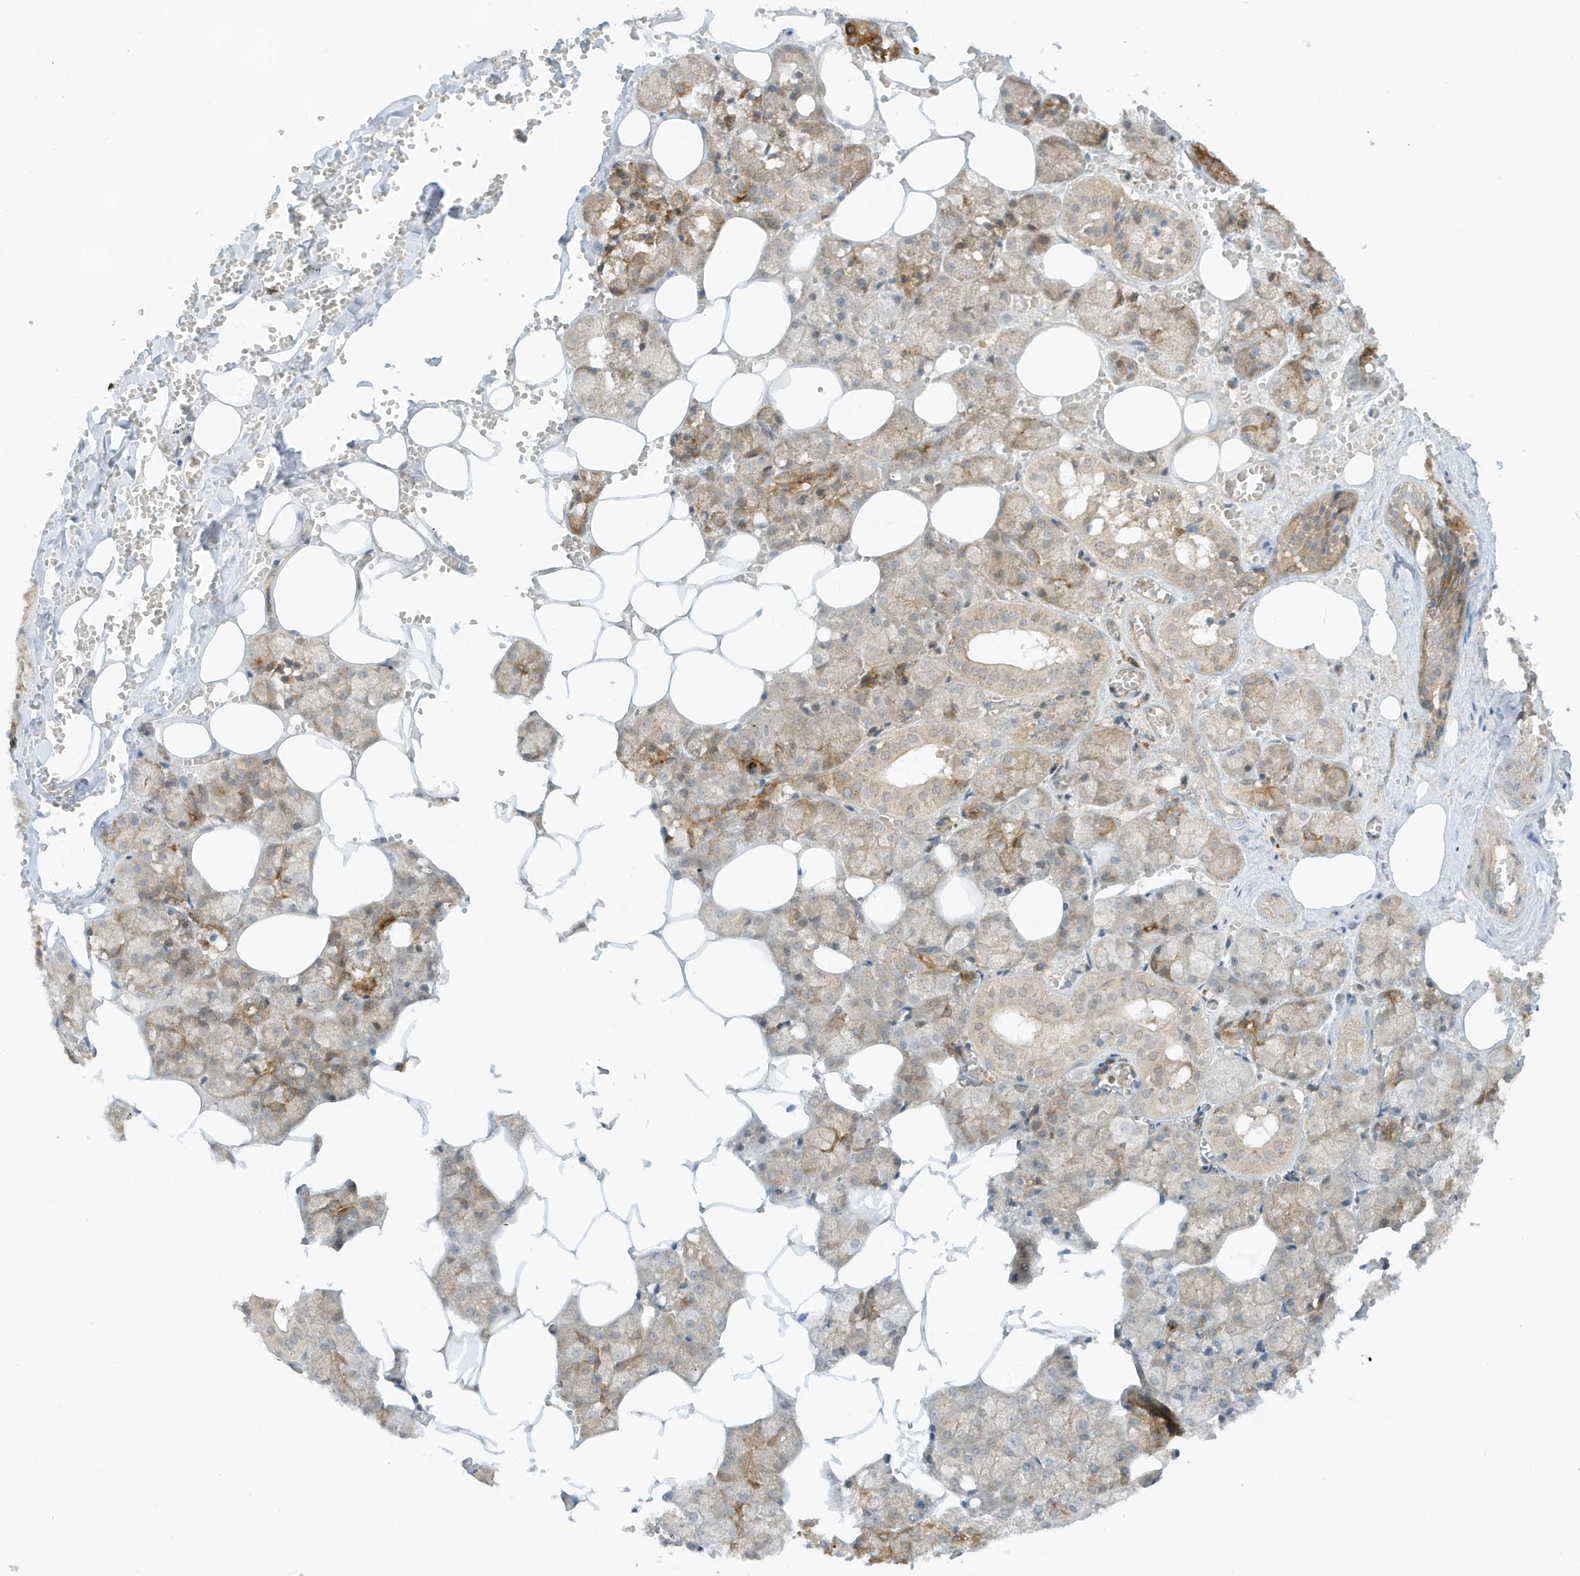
{"staining": {"intensity": "moderate", "quantity": ">75%", "location": "cytoplasmic/membranous"}, "tissue": "salivary gland", "cell_type": "Glandular cells", "image_type": "normal", "snomed": [{"axis": "morphology", "description": "Normal tissue, NOS"}, {"axis": "topography", "description": "Salivary gland"}], "caption": "A brown stain shows moderate cytoplasmic/membranous staining of a protein in glandular cells of benign human salivary gland.", "gene": "SCARF2", "patient": {"sex": "male", "age": 62}}